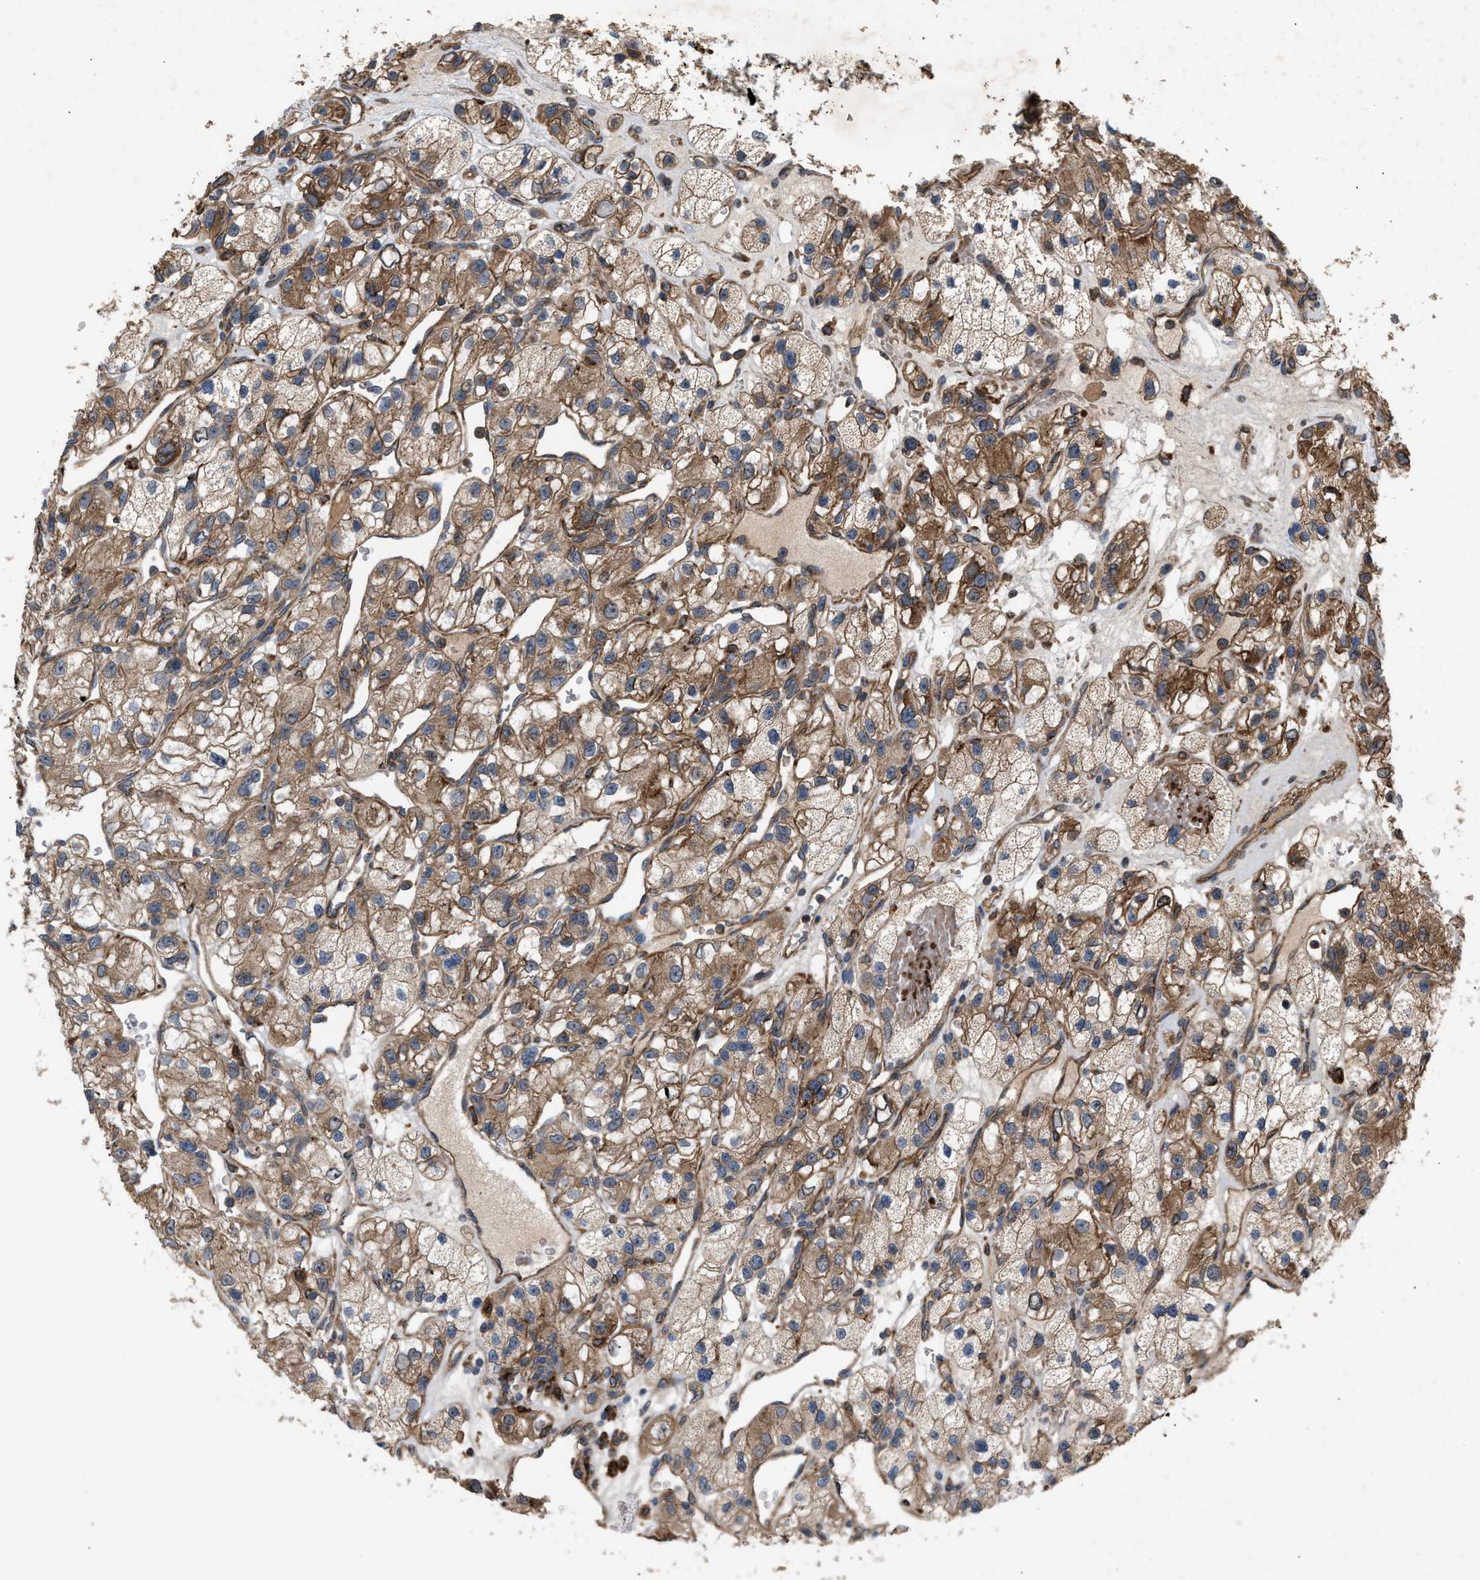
{"staining": {"intensity": "moderate", "quantity": ">75%", "location": "cytoplasmic/membranous"}, "tissue": "renal cancer", "cell_type": "Tumor cells", "image_type": "cancer", "snomed": [{"axis": "morphology", "description": "Adenocarcinoma, NOS"}, {"axis": "topography", "description": "Kidney"}], "caption": "A brown stain highlights moderate cytoplasmic/membranous staining of a protein in human renal cancer (adenocarcinoma) tumor cells.", "gene": "GCC1", "patient": {"sex": "female", "age": 57}}